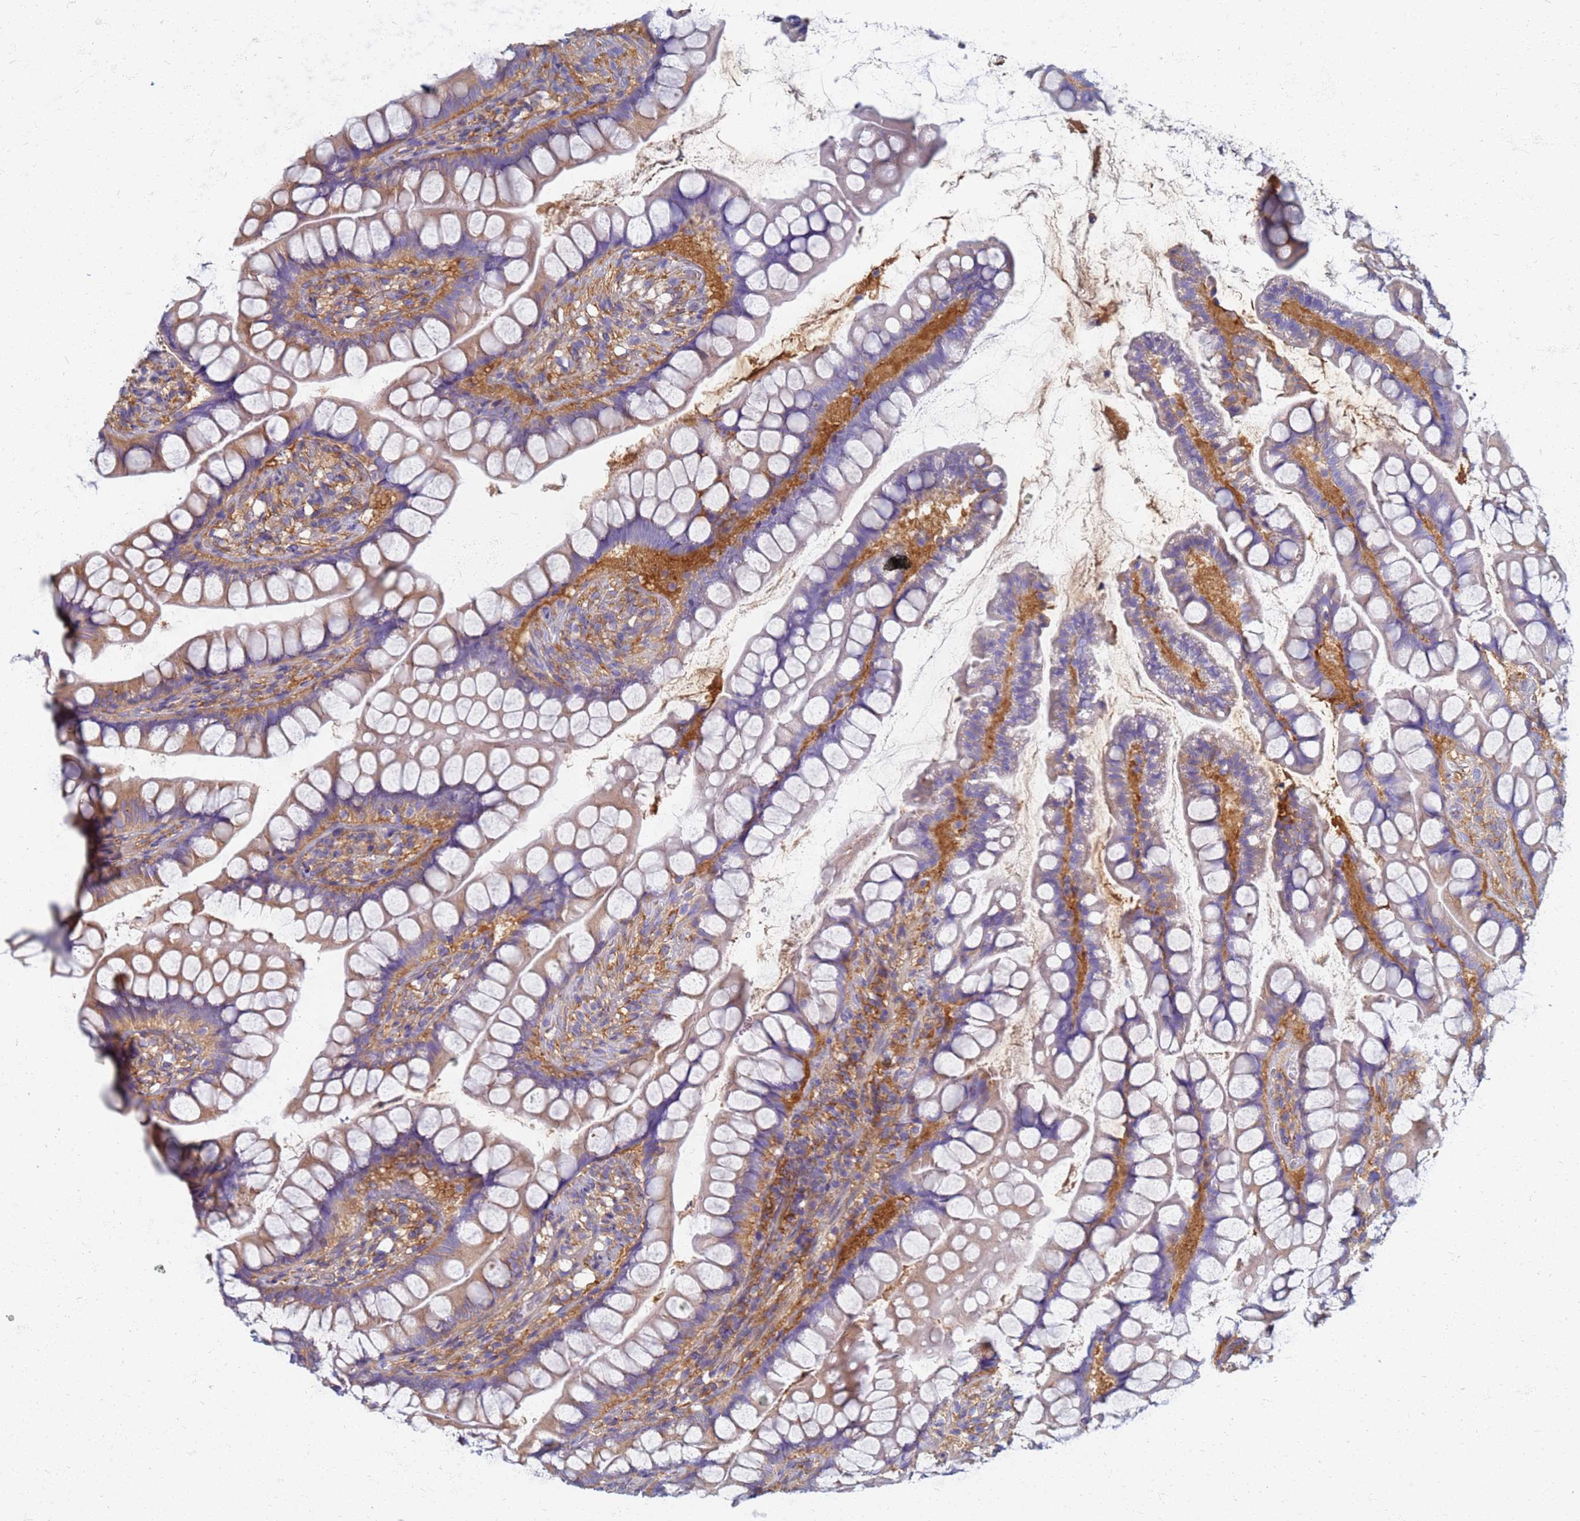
{"staining": {"intensity": "moderate", "quantity": "<25%", "location": "cytoplasmic/membranous"}, "tissue": "small intestine", "cell_type": "Glandular cells", "image_type": "normal", "snomed": [{"axis": "morphology", "description": "Normal tissue, NOS"}, {"axis": "topography", "description": "Small intestine"}], "caption": "Small intestine stained with a brown dye exhibits moderate cytoplasmic/membranous positive staining in about <25% of glandular cells.", "gene": "EEA1", "patient": {"sex": "male", "age": 70}}